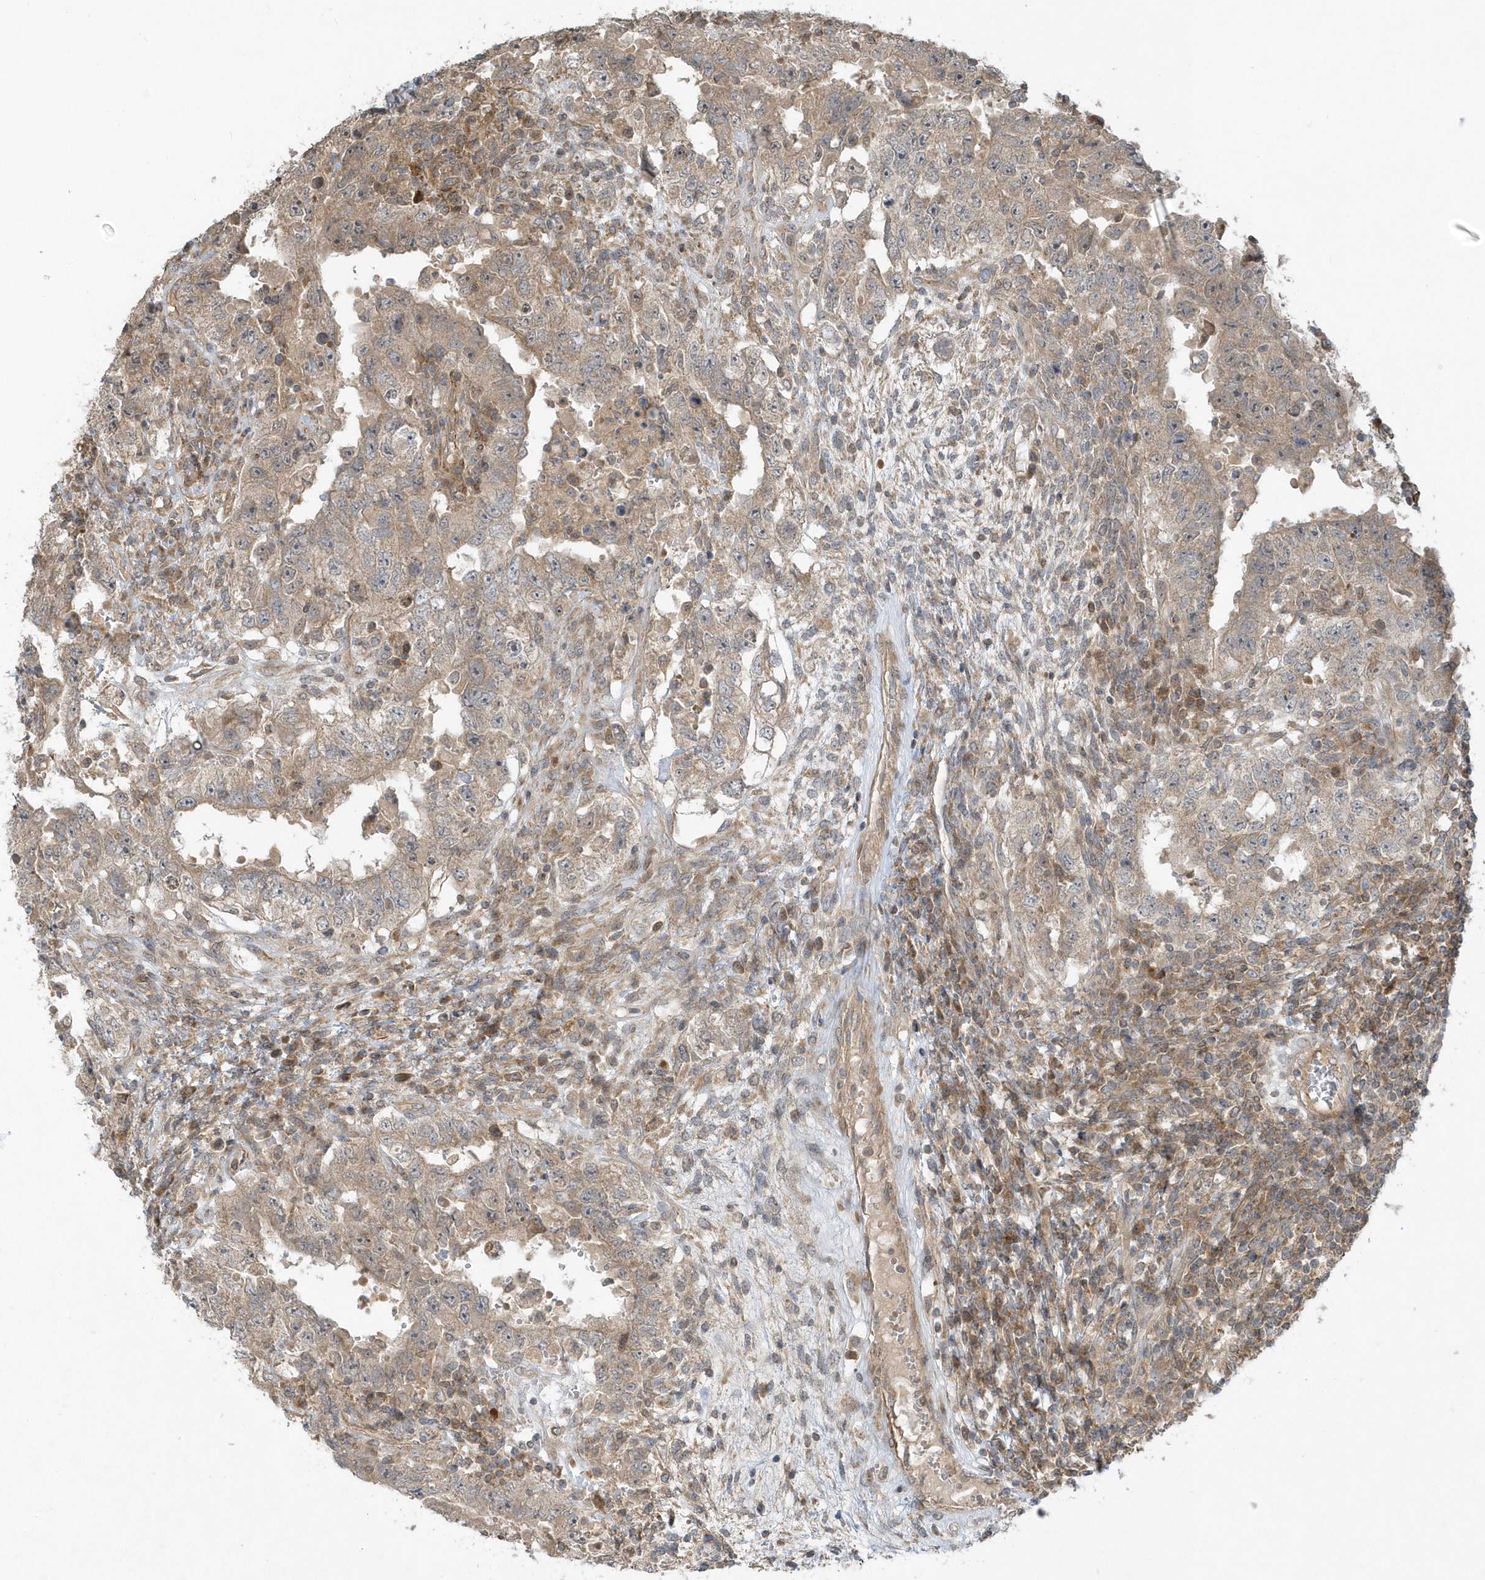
{"staining": {"intensity": "weak", "quantity": ">75%", "location": "cytoplasmic/membranous"}, "tissue": "testis cancer", "cell_type": "Tumor cells", "image_type": "cancer", "snomed": [{"axis": "morphology", "description": "Carcinoma, Embryonal, NOS"}, {"axis": "topography", "description": "Testis"}], "caption": "IHC (DAB (3,3'-diaminobenzidine)) staining of human testis cancer displays weak cytoplasmic/membranous protein staining in about >75% of tumor cells. (Brightfield microscopy of DAB IHC at high magnification).", "gene": "THG1L", "patient": {"sex": "male", "age": 26}}